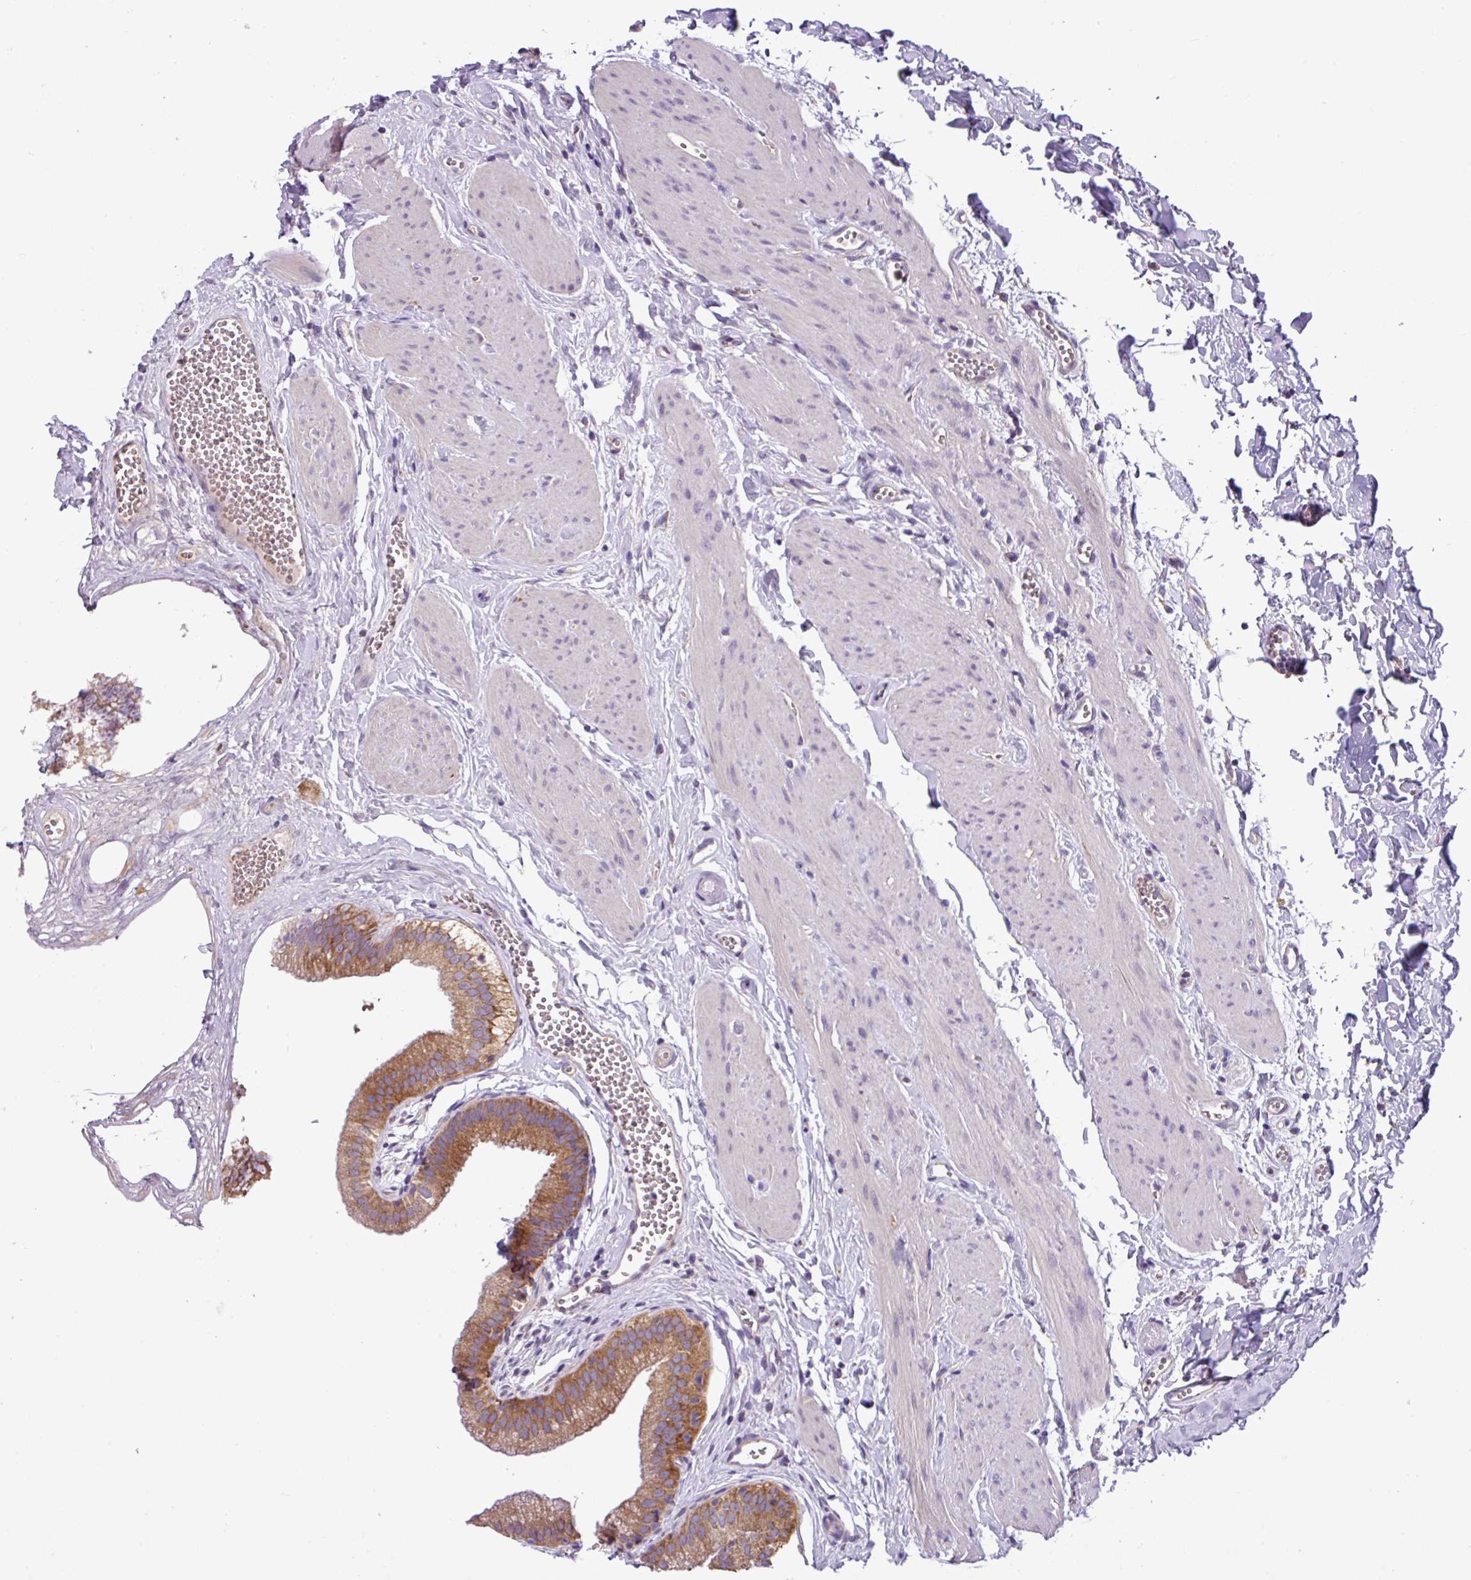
{"staining": {"intensity": "moderate", "quantity": ">75%", "location": "cytoplasmic/membranous"}, "tissue": "gallbladder", "cell_type": "Glandular cells", "image_type": "normal", "snomed": [{"axis": "morphology", "description": "Normal tissue, NOS"}, {"axis": "topography", "description": "Gallbladder"}], "caption": "High-power microscopy captured an immunohistochemistry (IHC) micrograph of benign gallbladder, revealing moderate cytoplasmic/membranous positivity in approximately >75% of glandular cells. The protein of interest is stained brown, and the nuclei are stained in blue (DAB IHC with brightfield microscopy, high magnification).", "gene": "SLC23A2", "patient": {"sex": "female", "age": 54}}